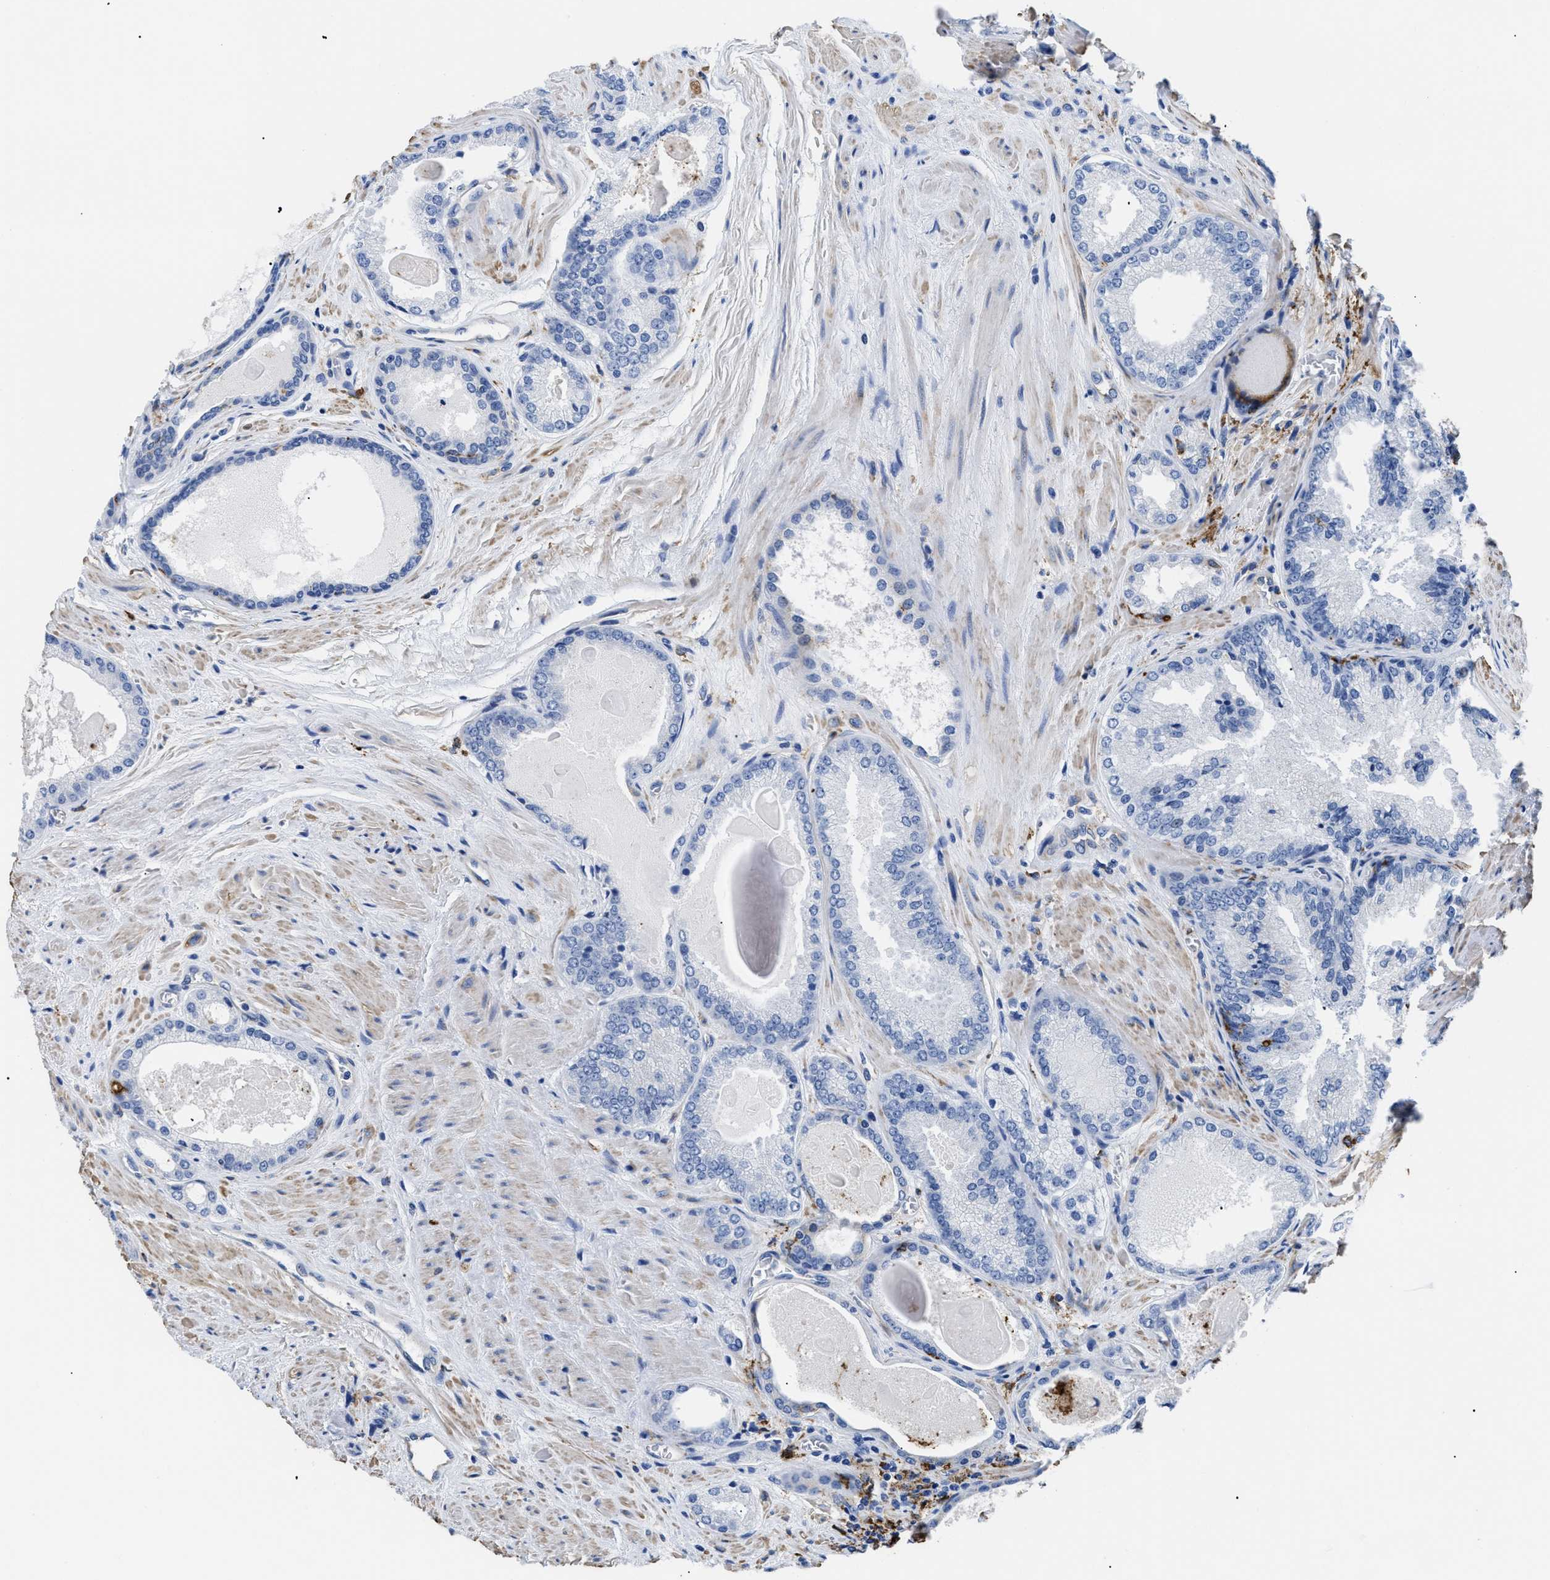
{"staining": {"intensity": "negative", "quantity": "none", "location": "none"}, "tissue": "prostate cancer", "cell_type": "Tumor cells", "image_type": "cancer", "snomed": [{"axis": "morphology", "description": "Adenocarcinoma, High grade"}, {"axis": "topography", "description": "Prostate"}], "caption": "An image of prostate cancer (high-grade adenocarcinoma) stained for a protein reveals no brown staining in tumor cells.", "gene": "HLA-DPA1", "patient": {"sex": "male", "age": 65}}